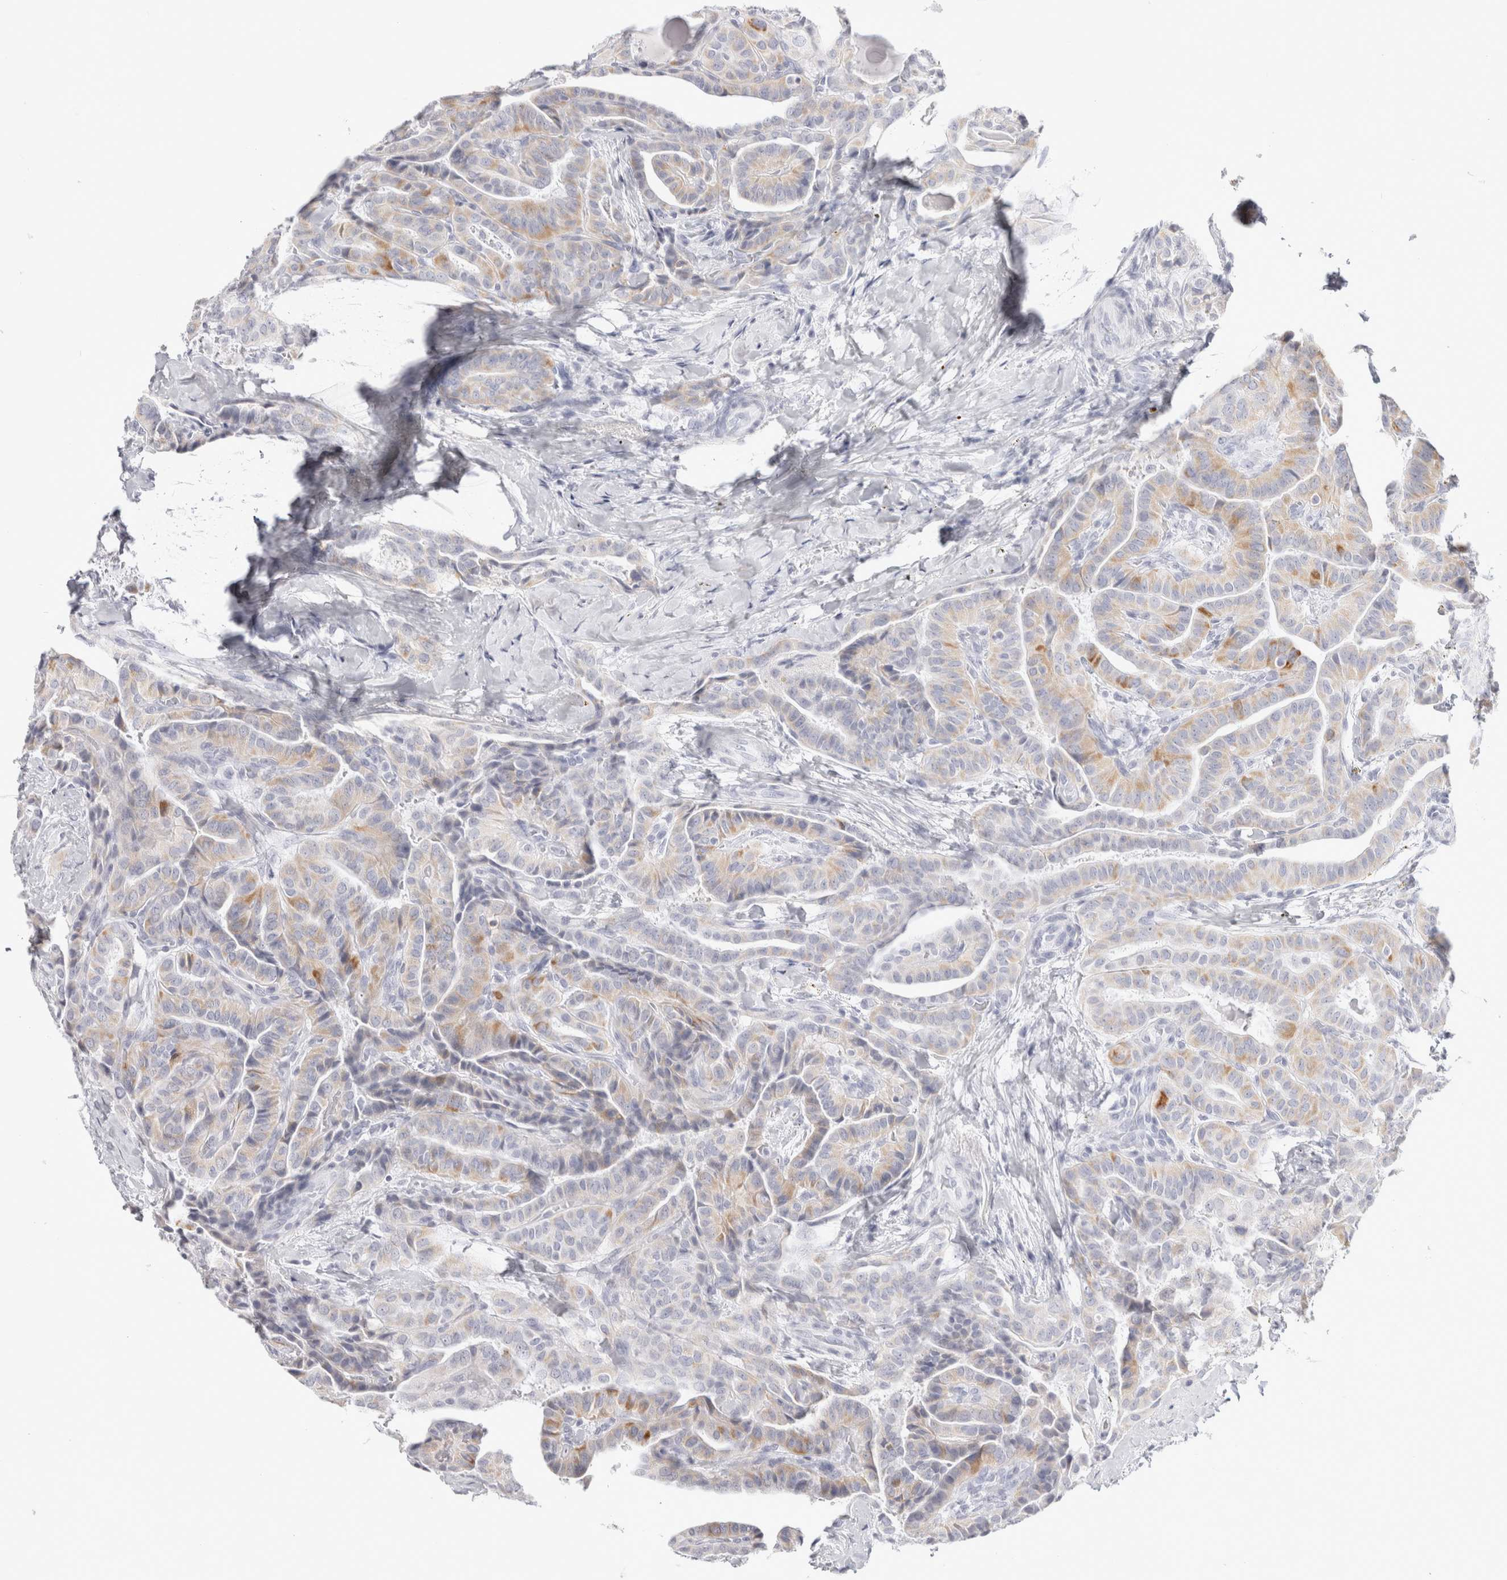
{"staining": {"intensity": "weak", "quantity": "<25%", "location": "cytoplasmic/membranous"}, "tissue": "thyroid cancer", "cell_type": "Tumor cells", "image_type": "cancer", "snomed": [{"axis": "morphology", "description": "Papillary adenocarcinoma, NOS"}, {"axis": "topography", "description": "Thyroid gland"}], "caption": "This is an immunohistochemistry (IHC) micrograph of thyroid papillary adenocarcinoma. There is no expression in tumor cells.", "gene": "GARIN1A", "patient": {"sex": "male", "age": 77}}